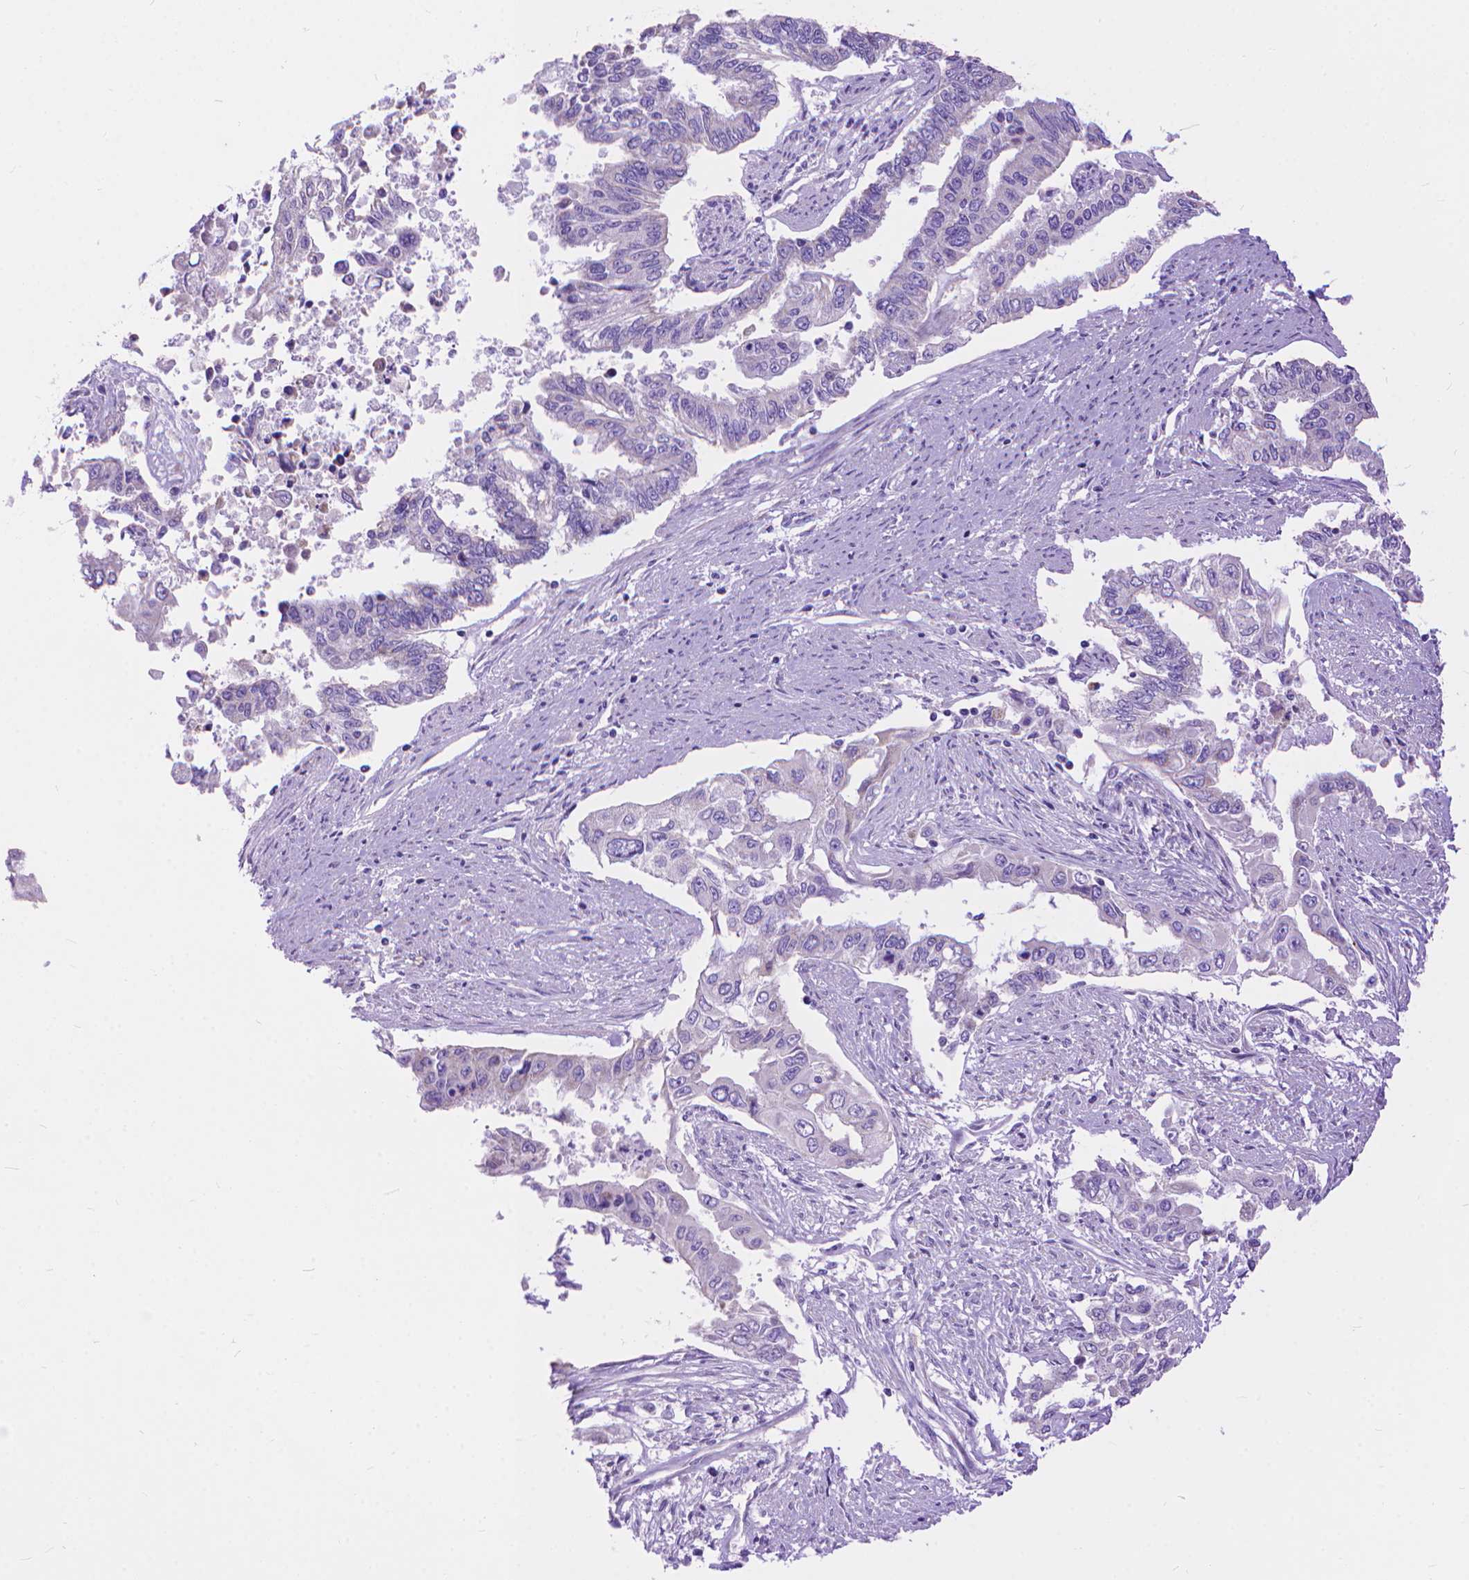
{"staining": {"intensity": "negative", "quantity": "none", "location": "none"}, "tissue": "endometrial cancer", "cell_type": "Tumor cells", "image_type": "cancer", "snomed": [{"axis": "morphology", "description": "Adenocarcinoma, NOS"}, {"axis": "topography", "description": "Uterus"}], "caption": "The immunohistochemistry (IHC) histopathology image has no significant expression in tumor cells of endometrial adenocarcinoma tissue.", "gene": "DHRS2", "patient": {"sex": "female", "age": 59}}